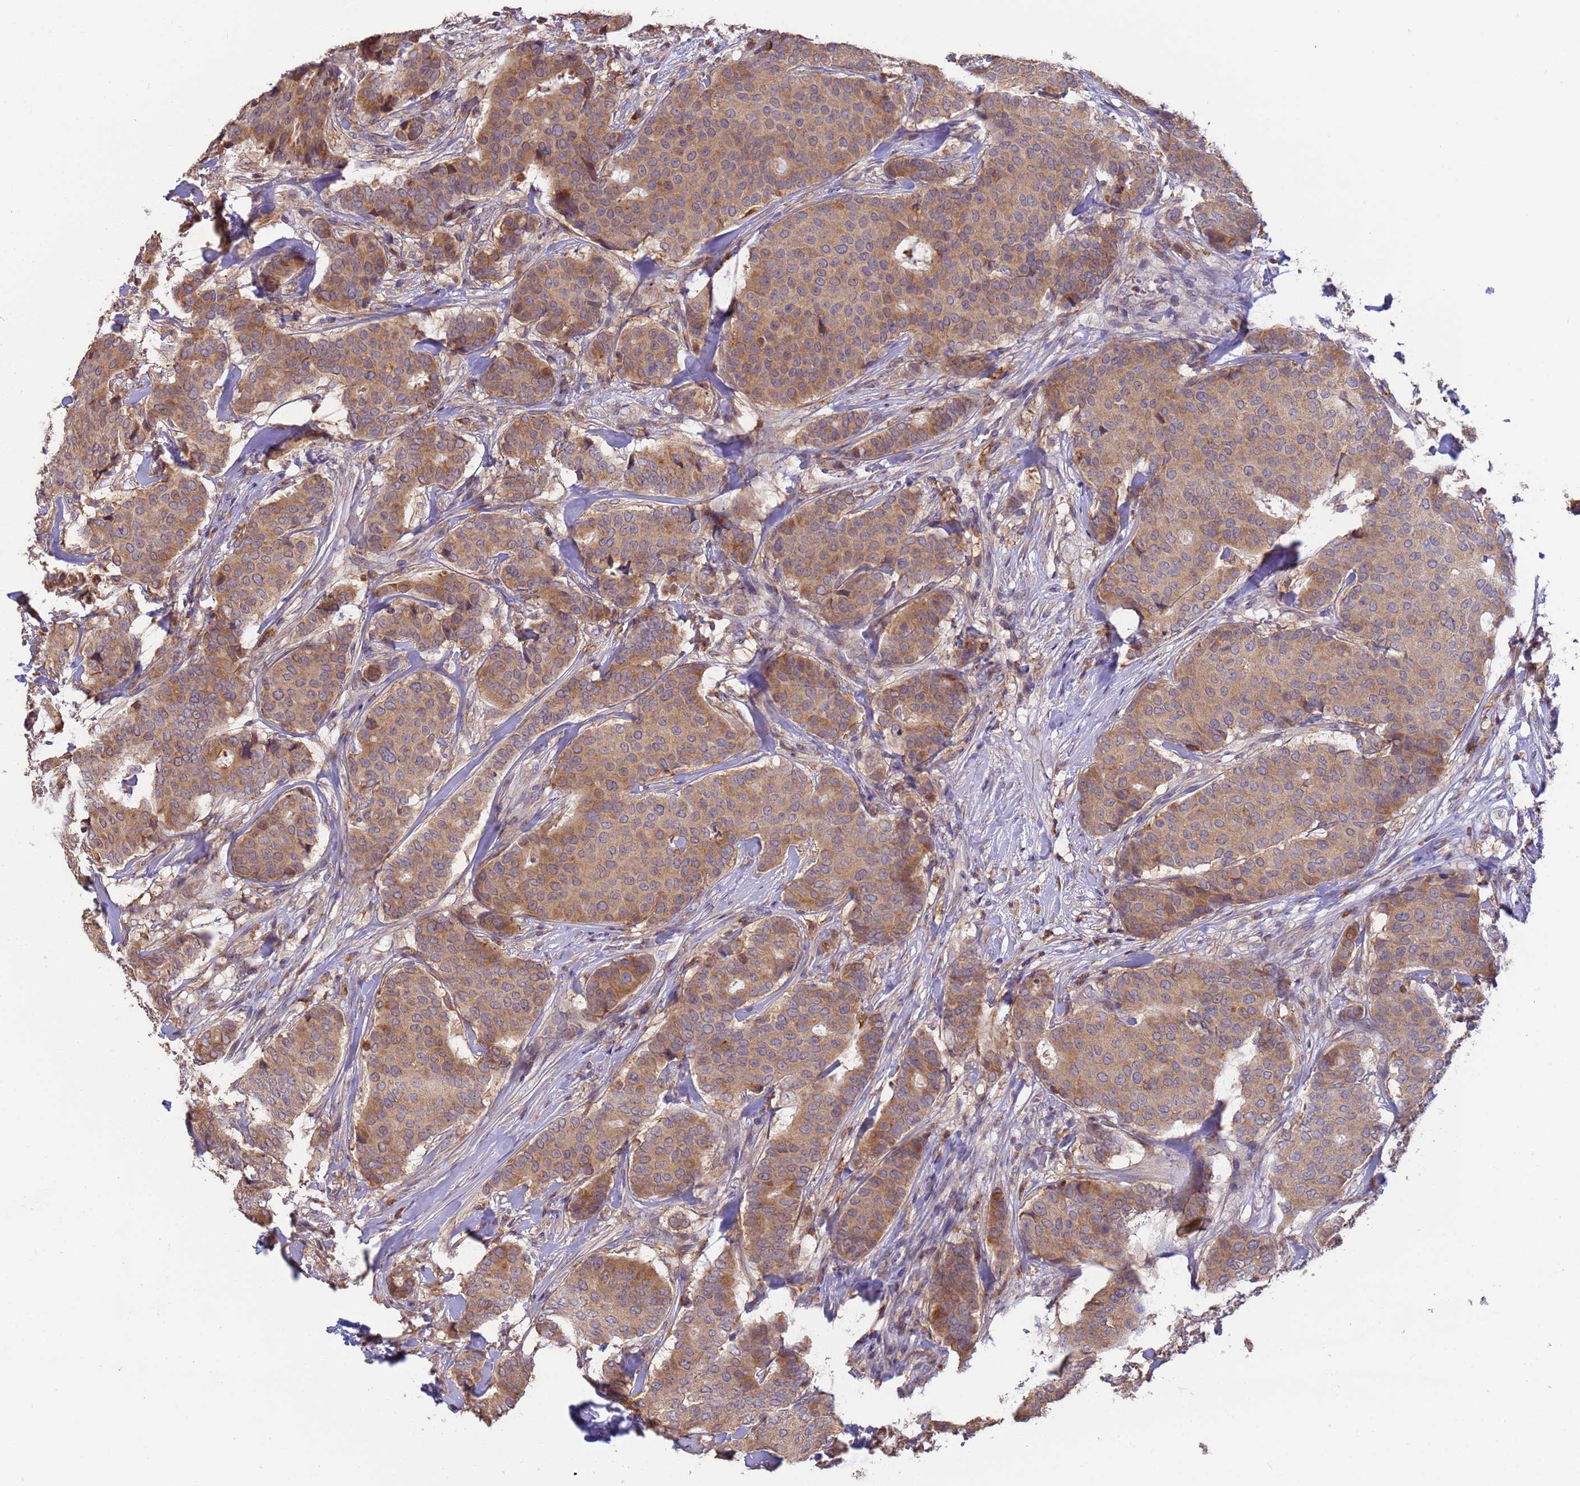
{"staining": {"intensity": "moderate", "quantity": ">75%", "location": "cytoplasmic/membranous"}, "tissue": "breast cancer", "cell_type": "Tumor cells", "image_type": "cancer", "snomed": [{"axis": "morphology", "description": "Duct carcinoma"}, {"axis": "topography", "description": "Breast"}], "caption": "Immunohistochemical staining of human breast cancer shows moderate cytoplasmic/membranous protein staining in about >75% of tumor cells.", "gene": "M6PR", "patient": {"sex": "female", "age": 75}}